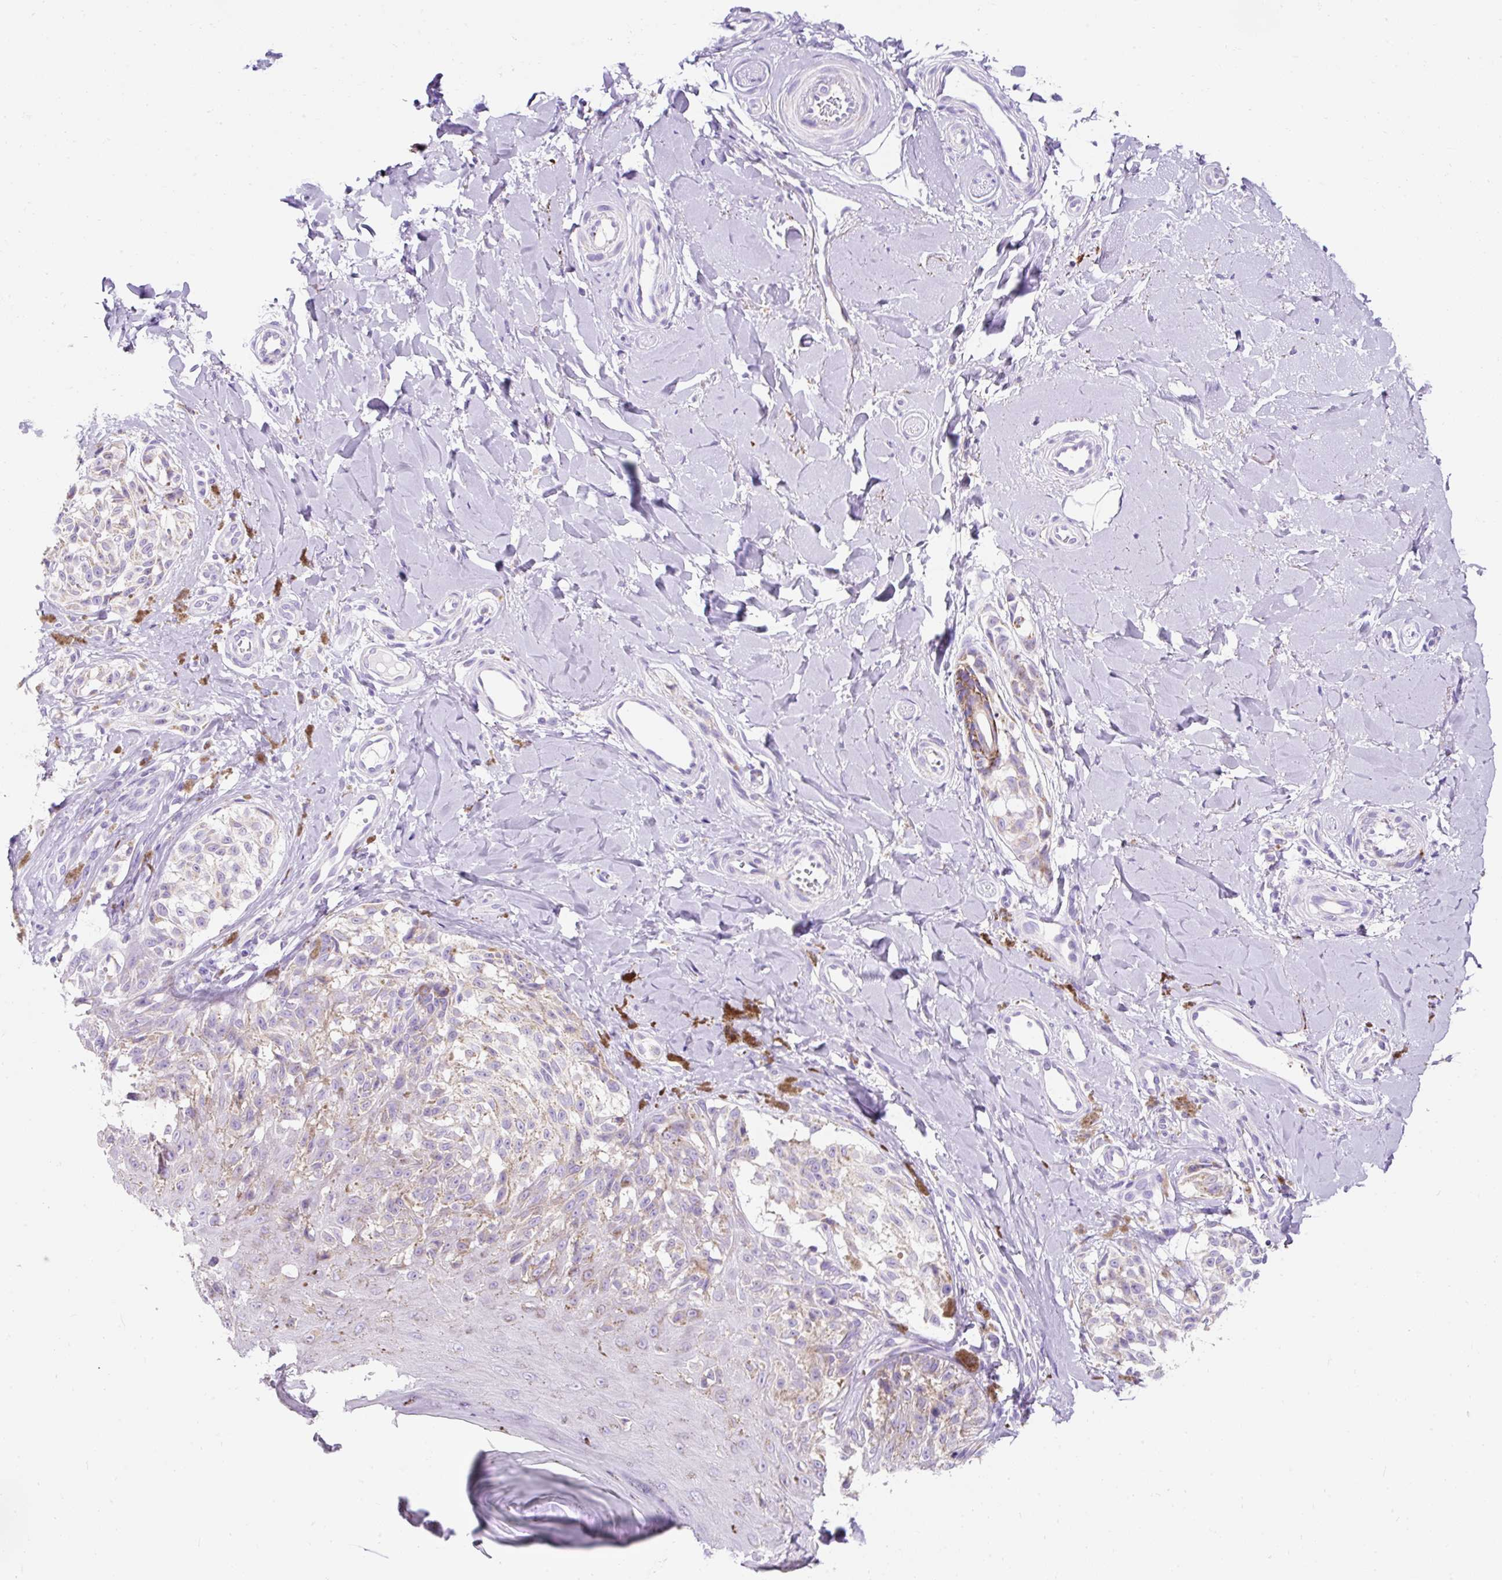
{"staining": {"intensity": "weak", "quantity": "25%-75%", "location": "cytoplasmic/membranous"}, "tissue": "melanoma", "cell_type": "Tumor cells", "image_type": "cancer", "snomed": [{"axis": "morphology", "description": "Malignant melanoma, NOS"}, {"axis": "topography", "description": "Skin"}], "caption": "A low amount of weak cytoplasmic/membranous positivity is seen in about 25%-75% of tumor cells in melanoma tissue.", "gene": "PLPP2", "patient": {"sex": "female", "age": 65}}